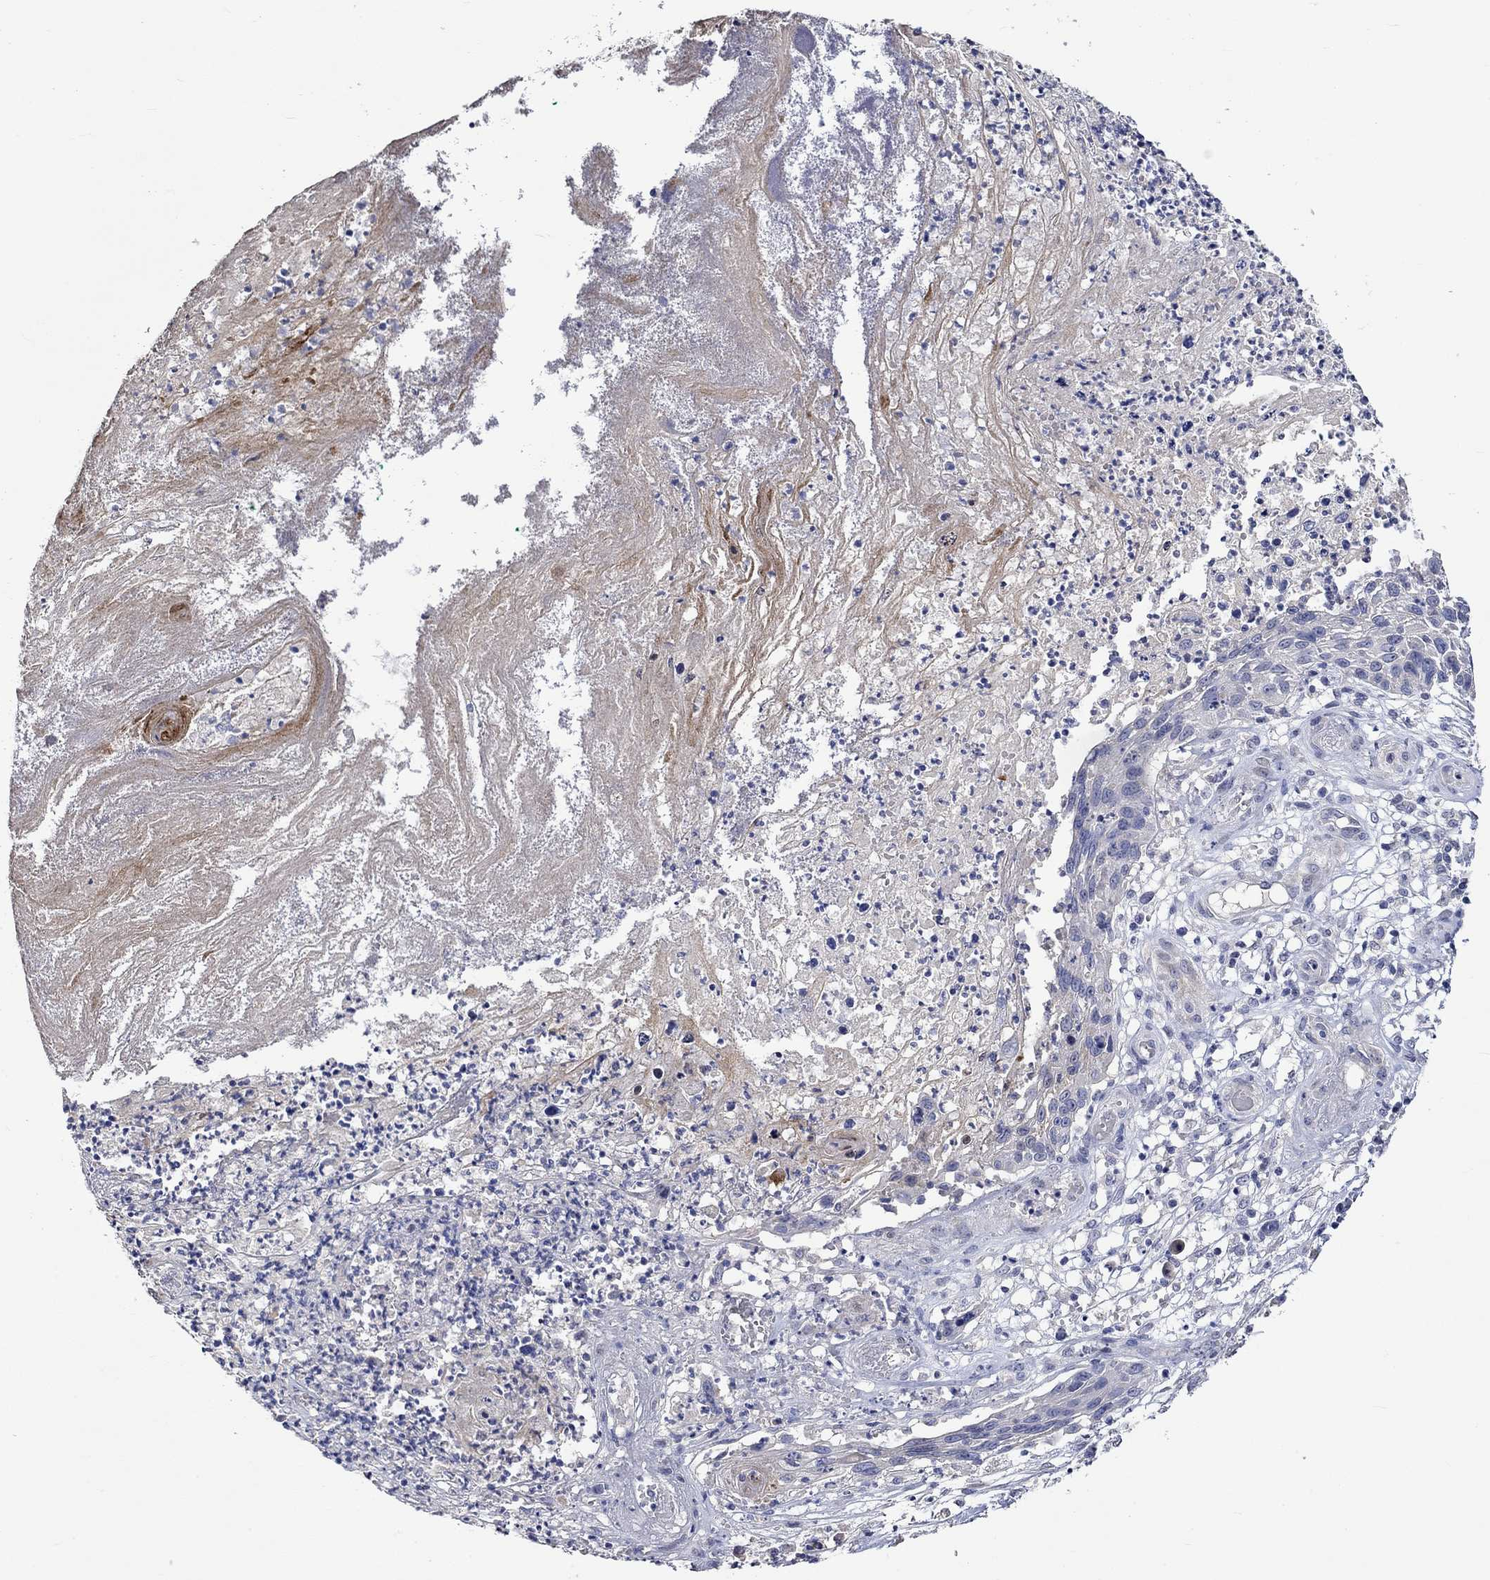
{"staining": {"intensity": "weak", "quantity": "<25%", "location": "cytoplasmic/membranous"}, "tissue": "skin cancer", "cell_type": "Tumor cells", "image_type": "cancer", "snomed": [{"axis": "morphology", "description": "Squamous cell carcinoma, NOS"}, {"axis": "topography", "description": "Skin"}], "caption": "Image shows no protein expression in tumor cells of skin cancer (squamous cell carcinoma) tissue.", "gene": "CRYAB", "patient": {"sex": "male", "age": 92}}